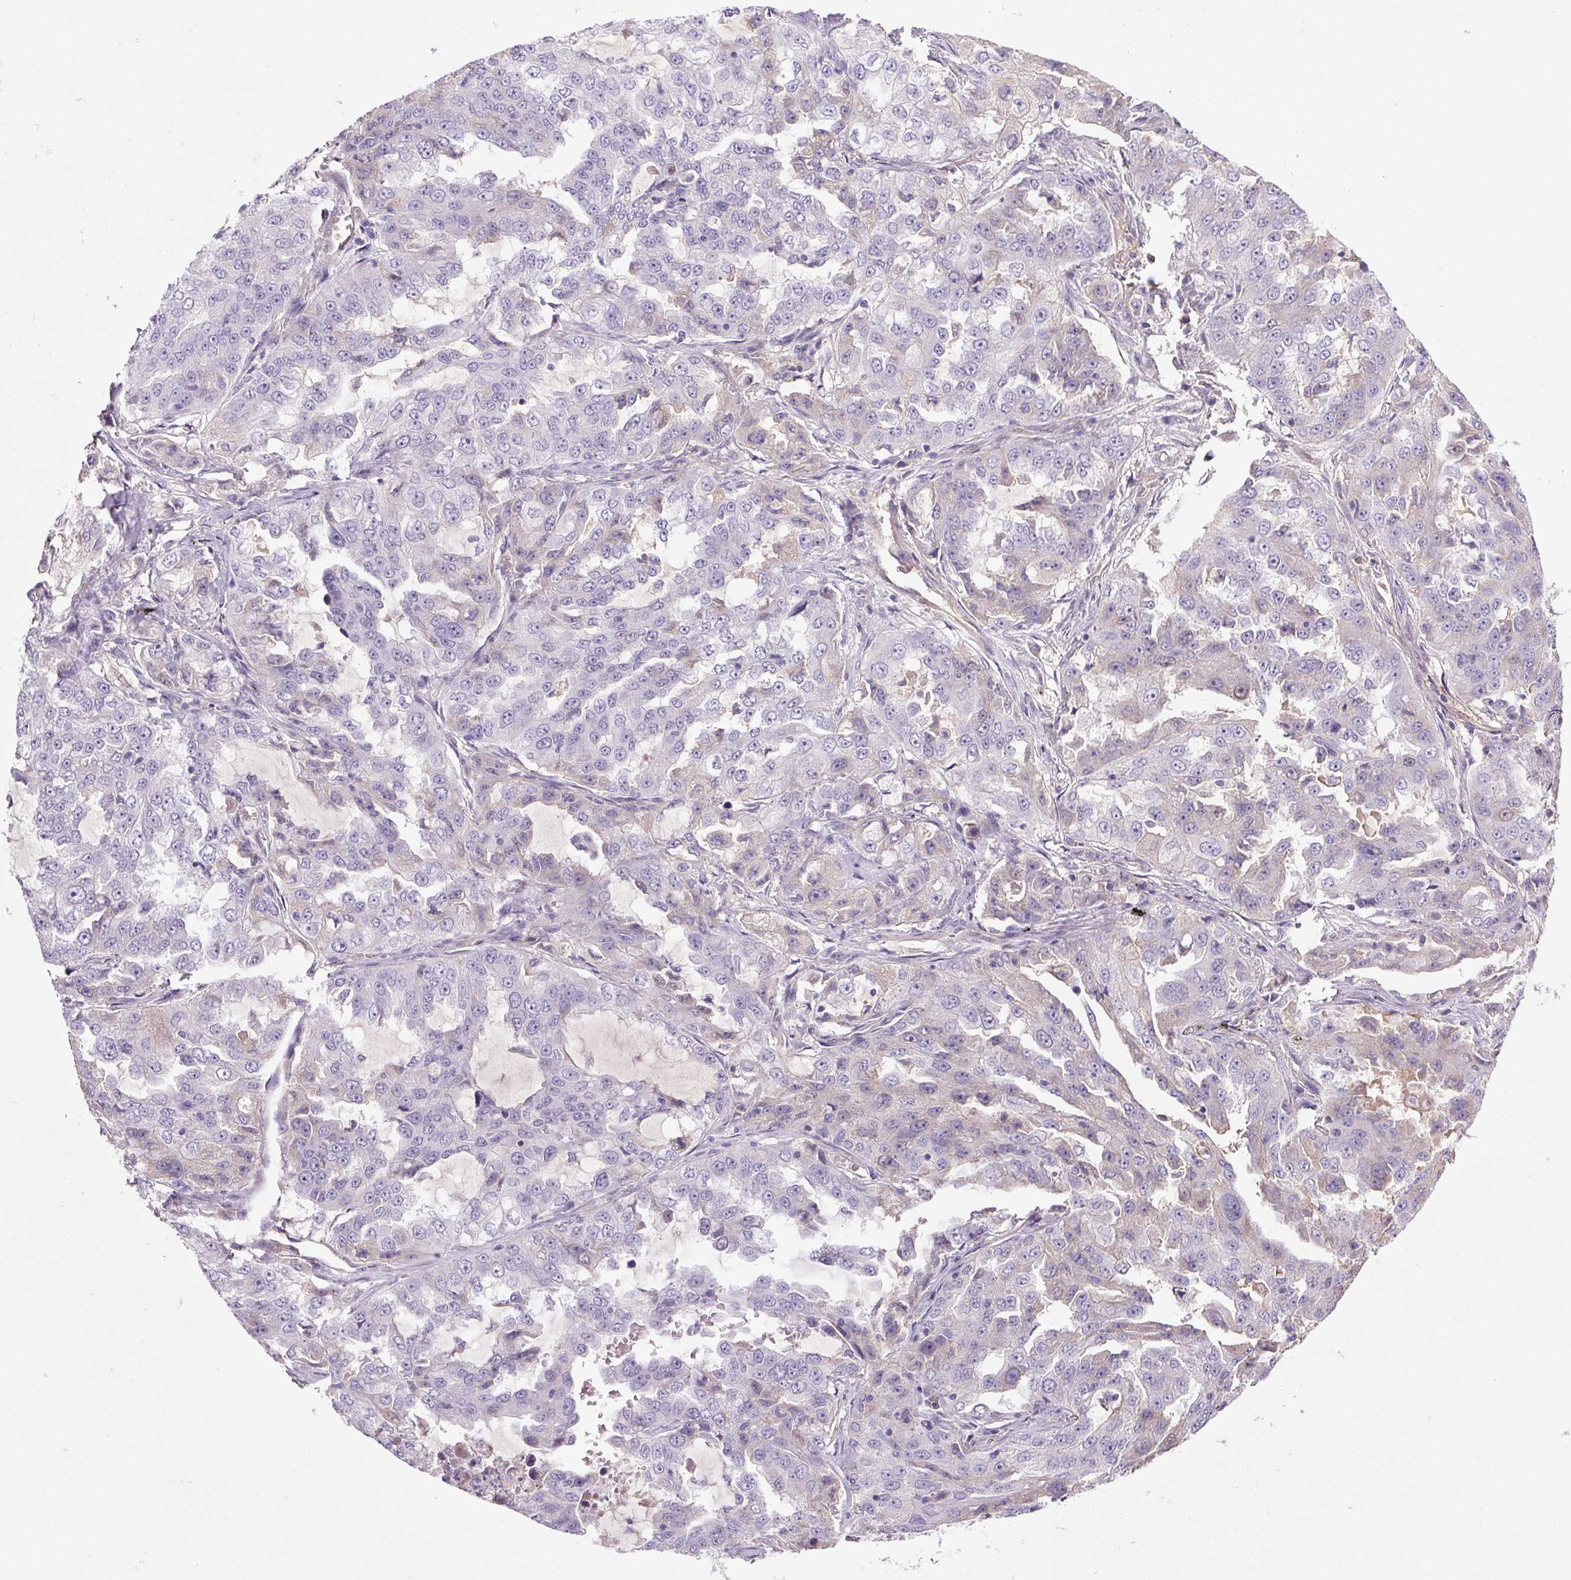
{"staining": {"intensity": "negative", "quantity": "none", "location": "none"}, "tissue": "lung cancer", "cell_type": "Tumor cells", "image_type": "cancer", "snomed": [{"axis": "morphology", "description": "Adenocarcinoma, NOS"}, {"axis": "topography", "description": "Lung"}], "caption": "Adenocarcinoma (lung) stained for a protein using IHC shows no staining tumor cells.", "gene": "APOC4", "patient": {"sex": "female", "age": 61}}